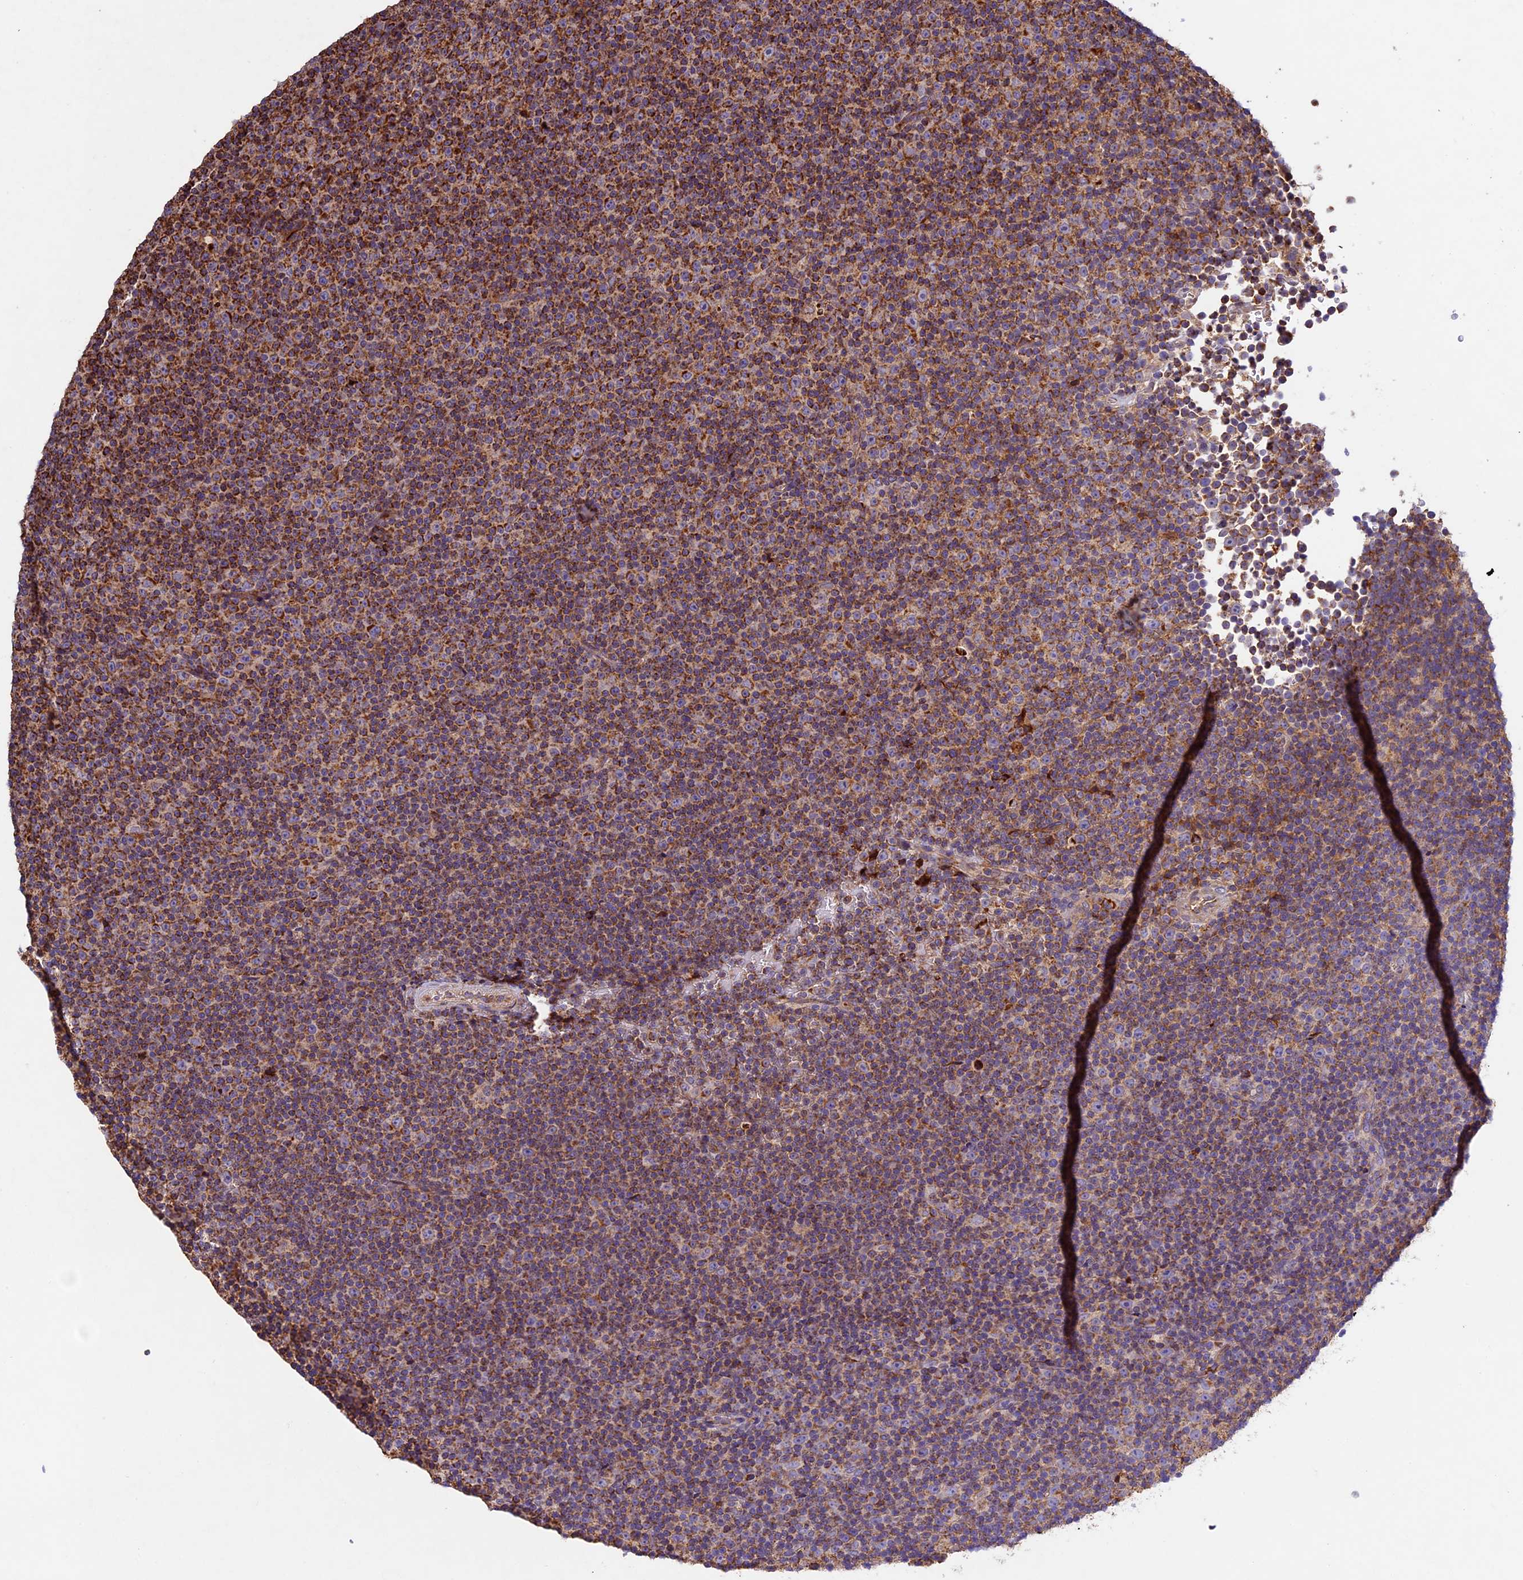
{"staining": {"intensity": "strong", "quantity": ">75%", "location": "cytoplasmic/membranous"}, "tissue": "lymphoma", "cell_type": "Tumor cells", "image_type": "cancer", "snomed": [{"axis": "morphology", "description": "Malignant lymphoma, non-Hodgkin's type, Low grade"}, {"axis": "topography", "description": "Lymph node"}], "caption": "This histopathology image exhibits immunohistochemistry (IHC) staining of human malignant lymphoma, non-Hodgkin's type (low-grade), with high strong cytoplasmic/membranous staining in approximately >75% of tumor cells.", "gene": "OCEL1", "patient": {"sex": "female", "age": 67}}